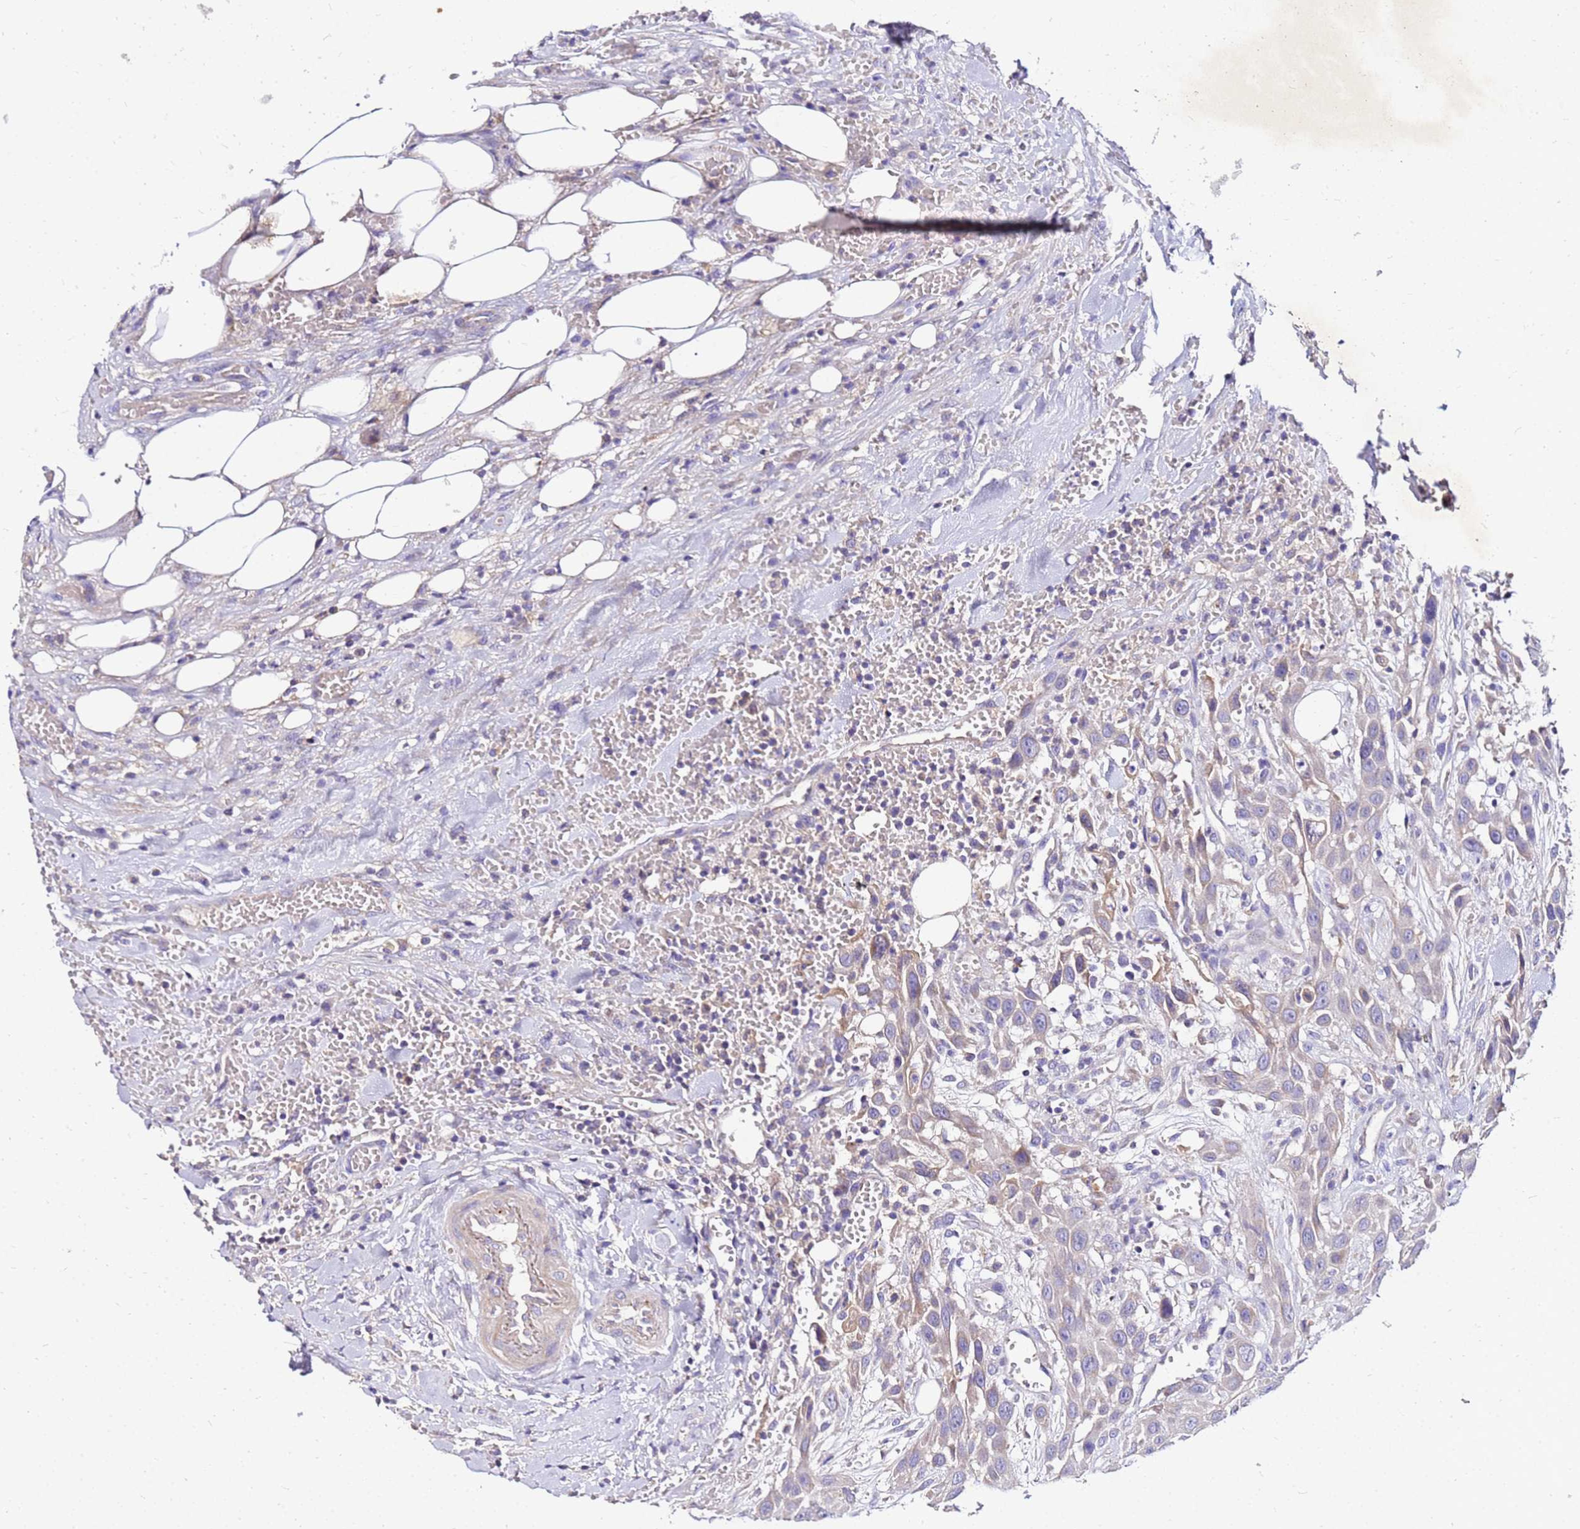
{"staining": {"intensity": "weak", "quantity": "<25%", "location": "cytoplasmic/membranous"}, "tissue": "head and neck cancer", "cell_type": "Tumor cells", "image_type": "cancer", "snomed": [{"axis": "morphology", "description": "Squamous cell carcinoma, NOS"}, {"axis": "topography", "description": "Head-Neck"}], "caption": "High magnification brightfield microscopy of squamous cell carcinoma (head and neck) stained with DAB (3,3'-diaminobenzidine) (brown) and counterstained with hematoxylin (blue): tumor cells show no significant positivity.", "gene": "COX14", "patient": {"sex": "male", "age": 81}}